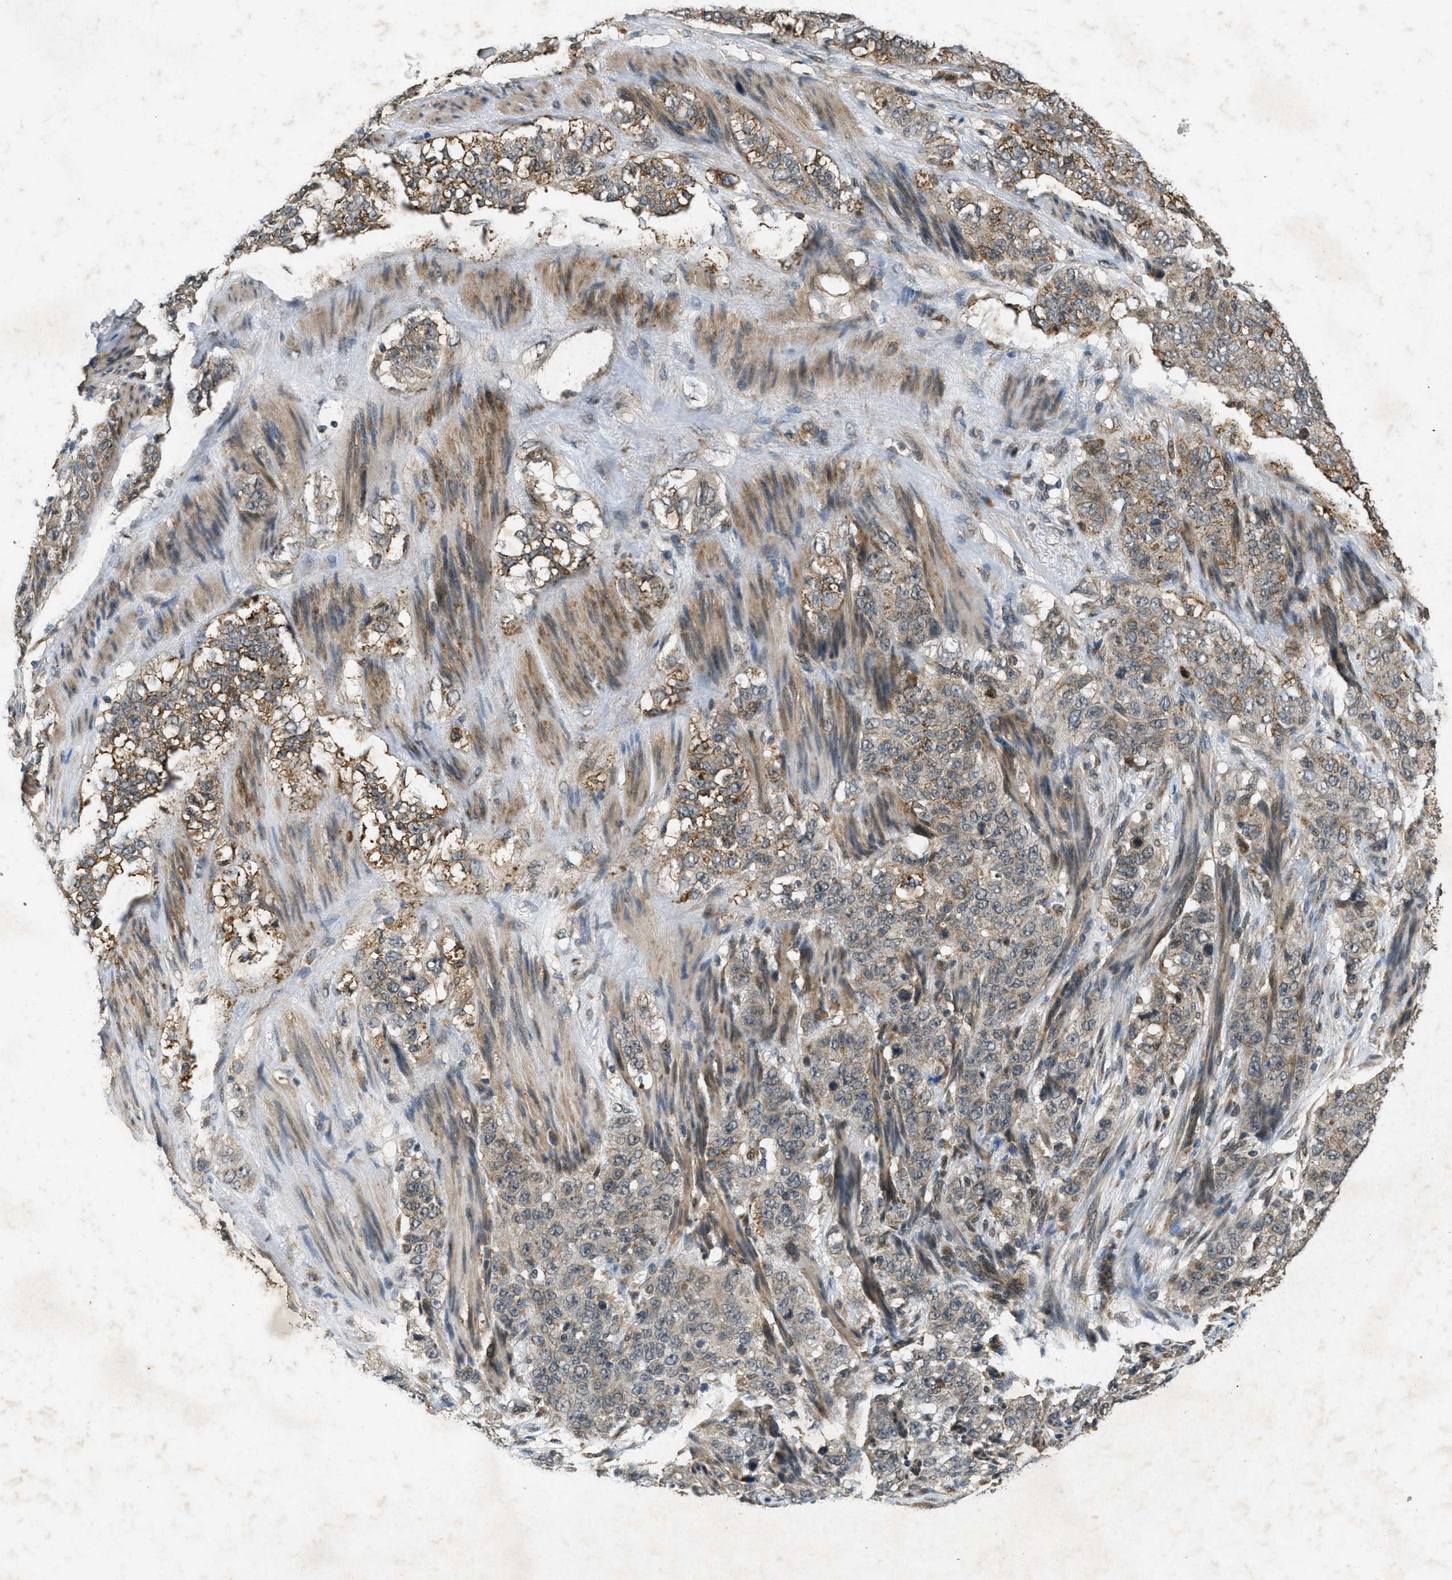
{"staining": {"intensity": "moderate", "quantity": ">75%", "location": "cytoplasmic/membranous"}, "tissue": "stomach cancer", "cell_type": "Tumor cells", "image_type": "cancer", "snomed": [{"axis": "morphology", "description": "Adenocarcinoma, NOS"}, {"axis": "topography", "description": "Stomach"}], "caption": "The photomicrograph demonstrates a brown stain indicating the presence of a protein in the cytoplasmic/membranous of tumor cells in stomach adenocarcinoma.", "gene": "PPP1R15A", "patient": {"sex": "male", "age": 48}}